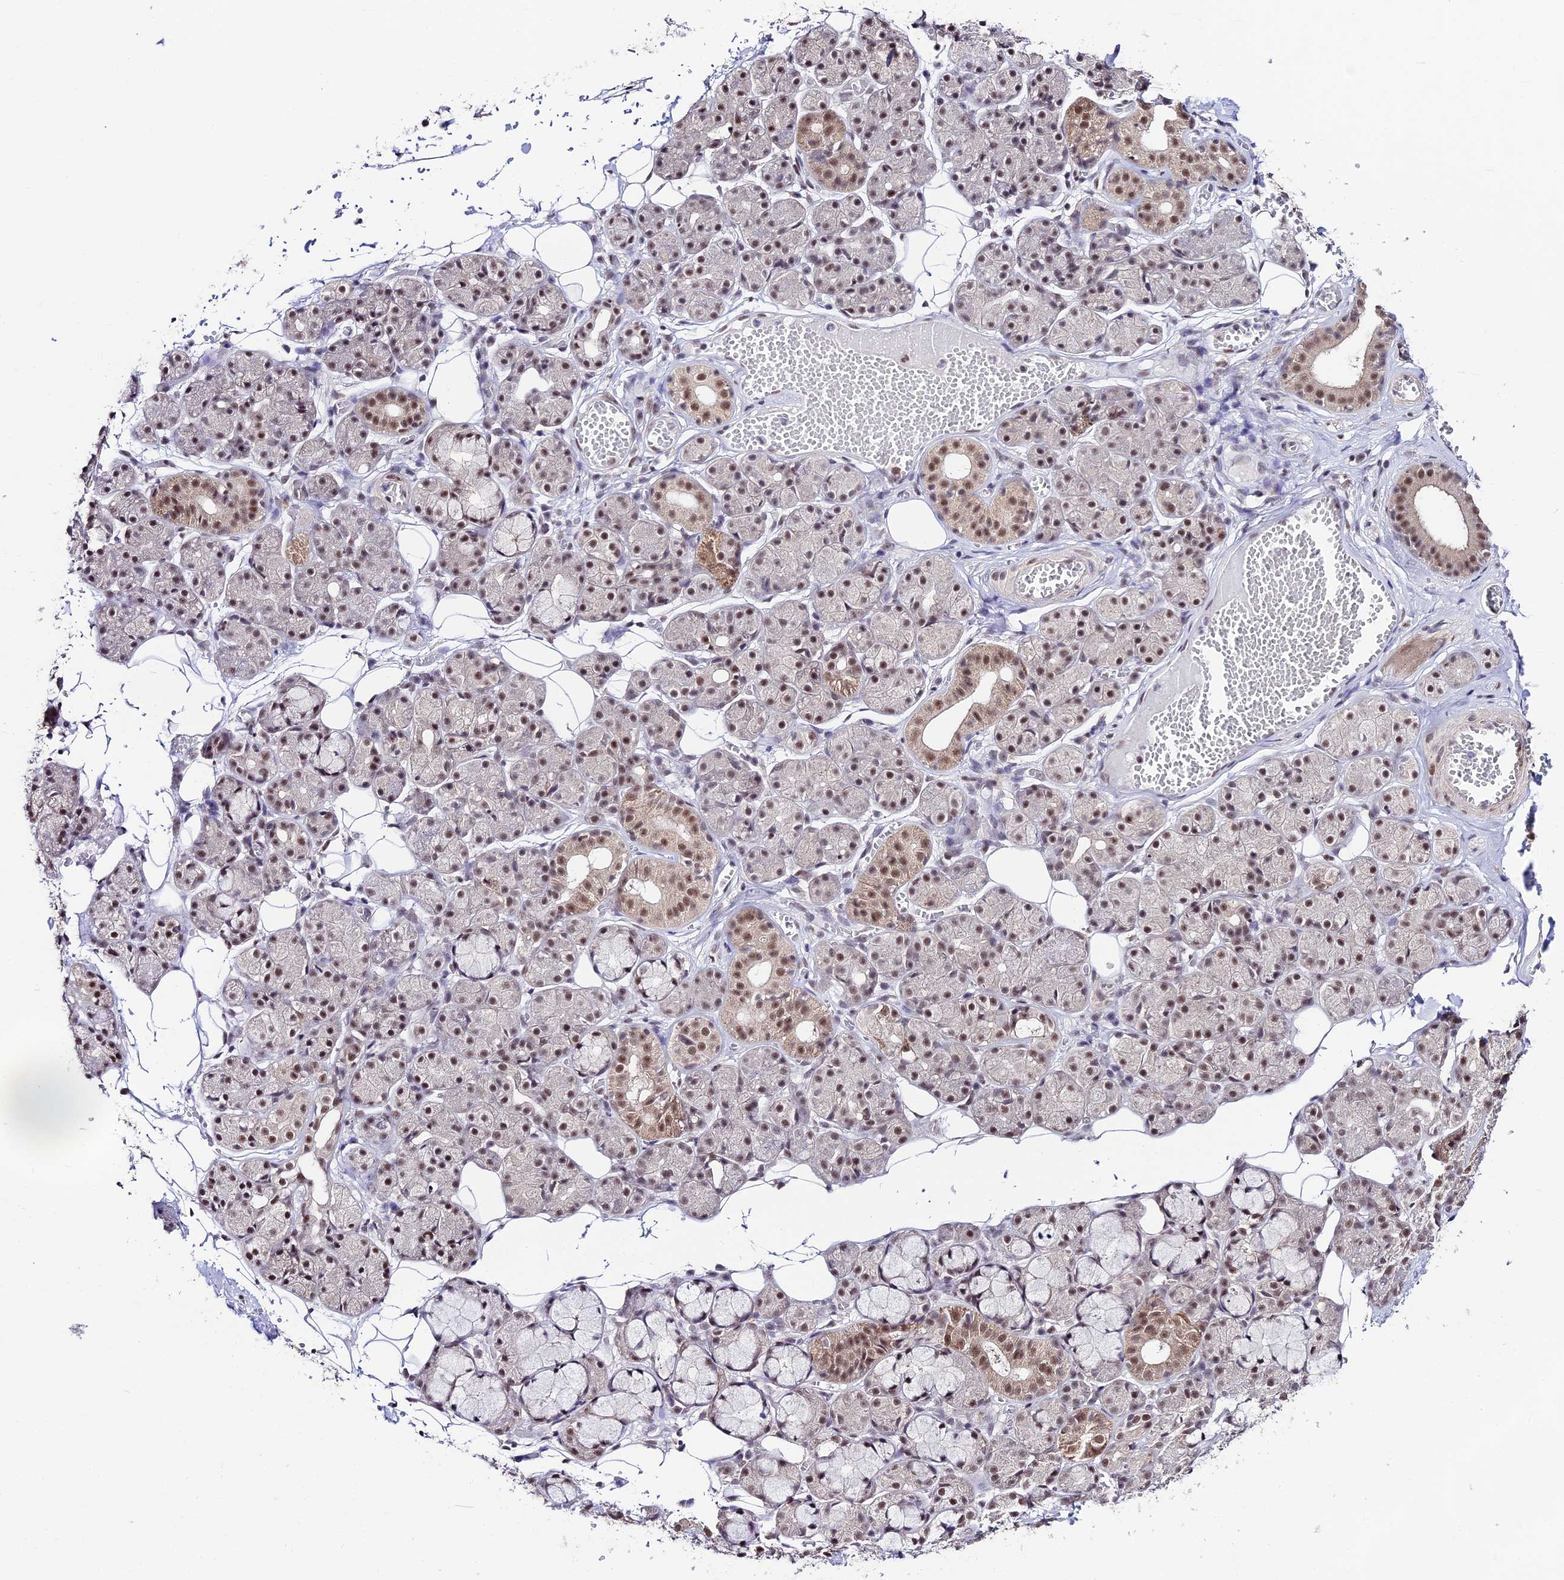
{"staining": {"intensity": "moderate", "quantity": "25%-75%", "location": "nuclear"}, "tissue": "salivary gland", "cell_type": "Glandular cells", "image_type": "normal", "snomed": [{"axis": "morphology", "description": "Normal tissue, NOS"}, {"axis": "topography", "description": "Salivary gland"}], "caption": "The photomicrograph reveals a brown stain indicating the presence of a protein in the nuclear of glandular cells in salivary gland. Nuclei are stained in blue.", "gene": "THOC7", "patient": {"sex": "male", "age": 63}}